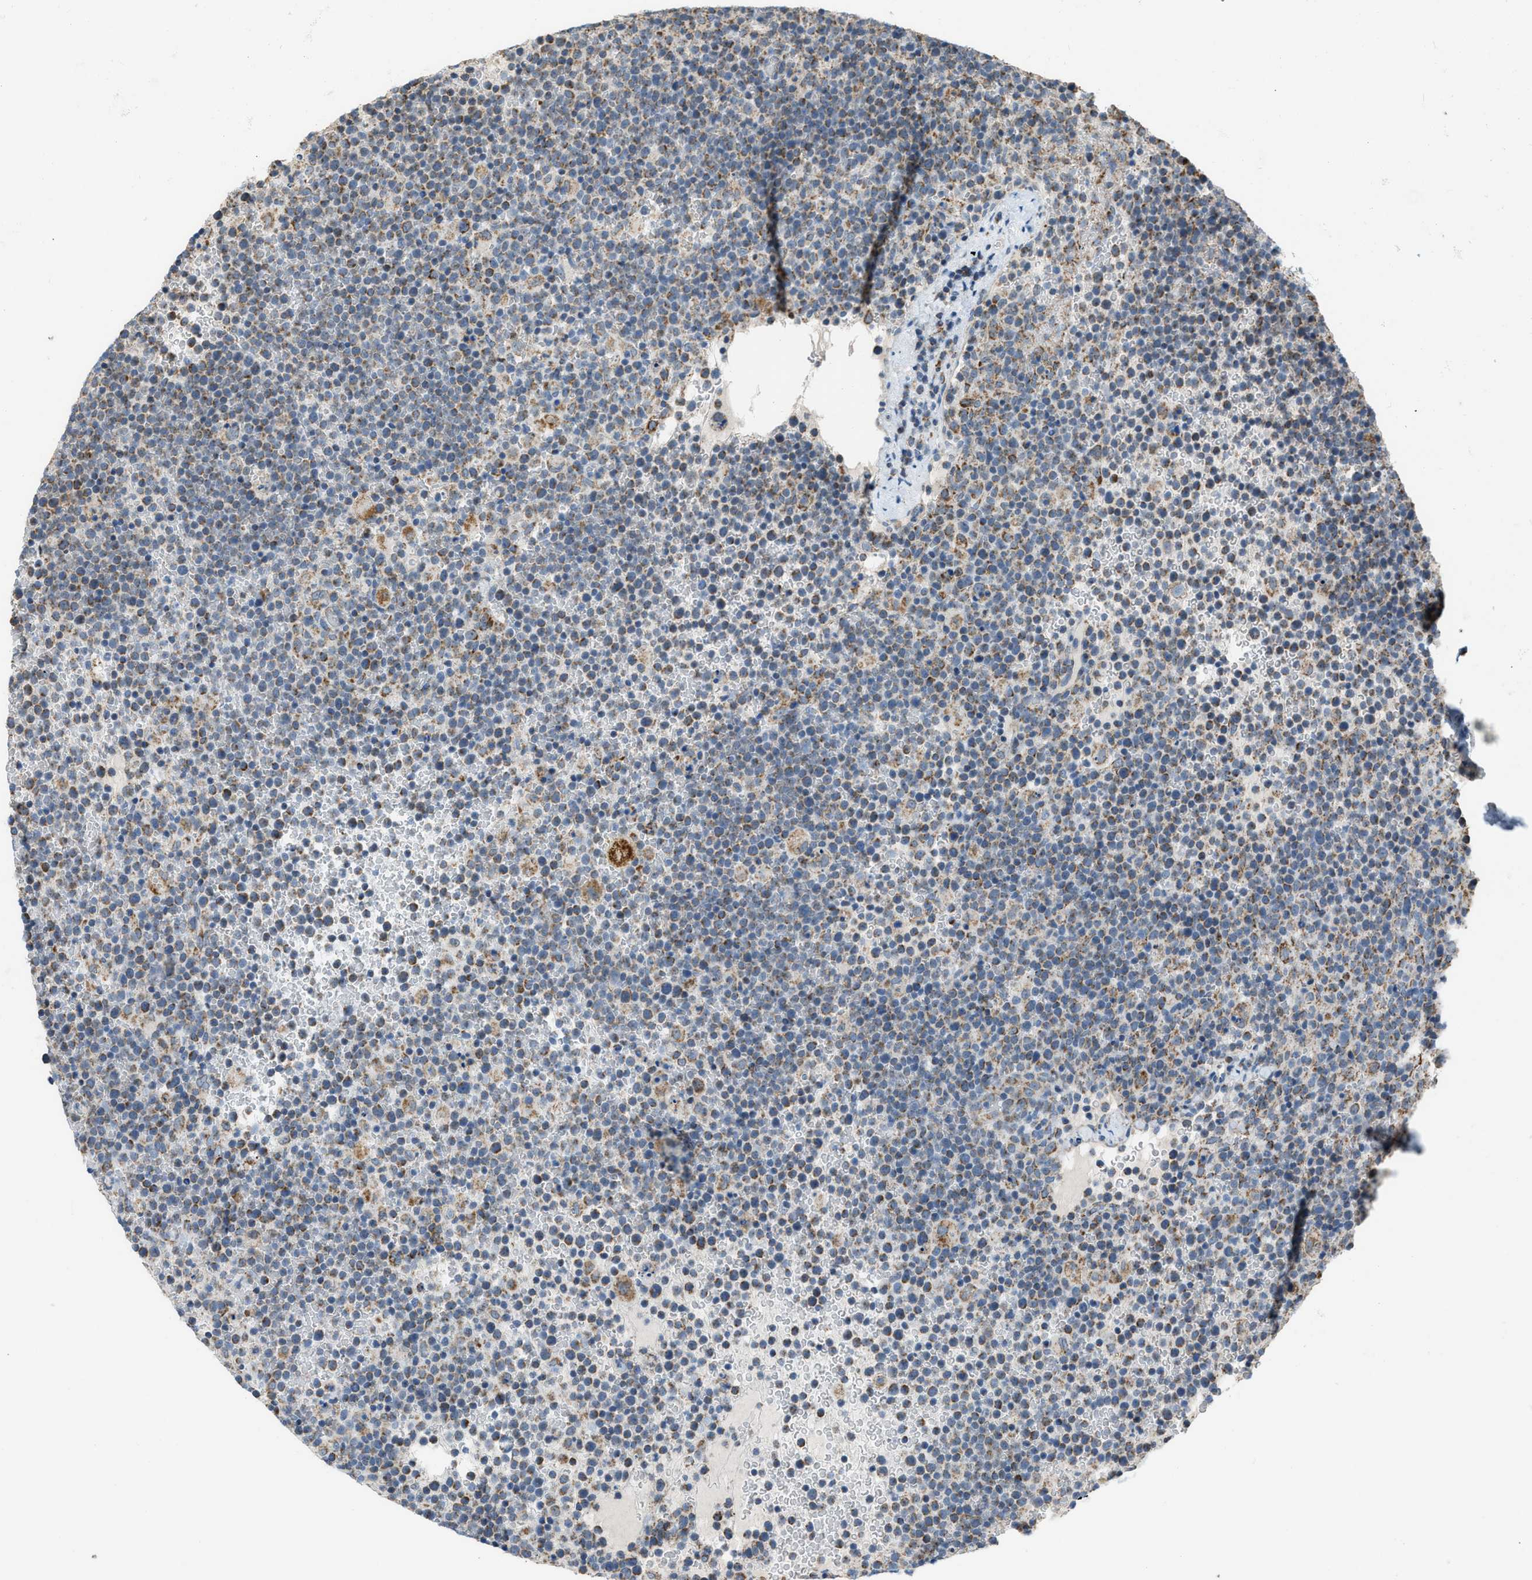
{"staining": {"intensity": "moderate", "quantity": "25%-75%", "location": "cytoplasmic/membranous"}, "tissue": "lymphoma", "cell_type": "Tumor cells", "image_type": "cancer", "snomed": [{"axis": "morphology", "description": "Malignant lymphoma, non-Hodgkin's type, High grade"}, {"axis": "topography", "description": "Lymph node"}], "caption": "The immunohistochemical stain highlights moderate cytoplasmic/membranous positivity in tumor cells of lymphoma tissue. The protein is stained brown, and the nuclei are stained in blue (DAB (3,3'-diaminobenzidine) IHC with brightfield microscopy, high magnification).", "gene": "SMIM20", "patient": {"sex": "male", "age": 61}}